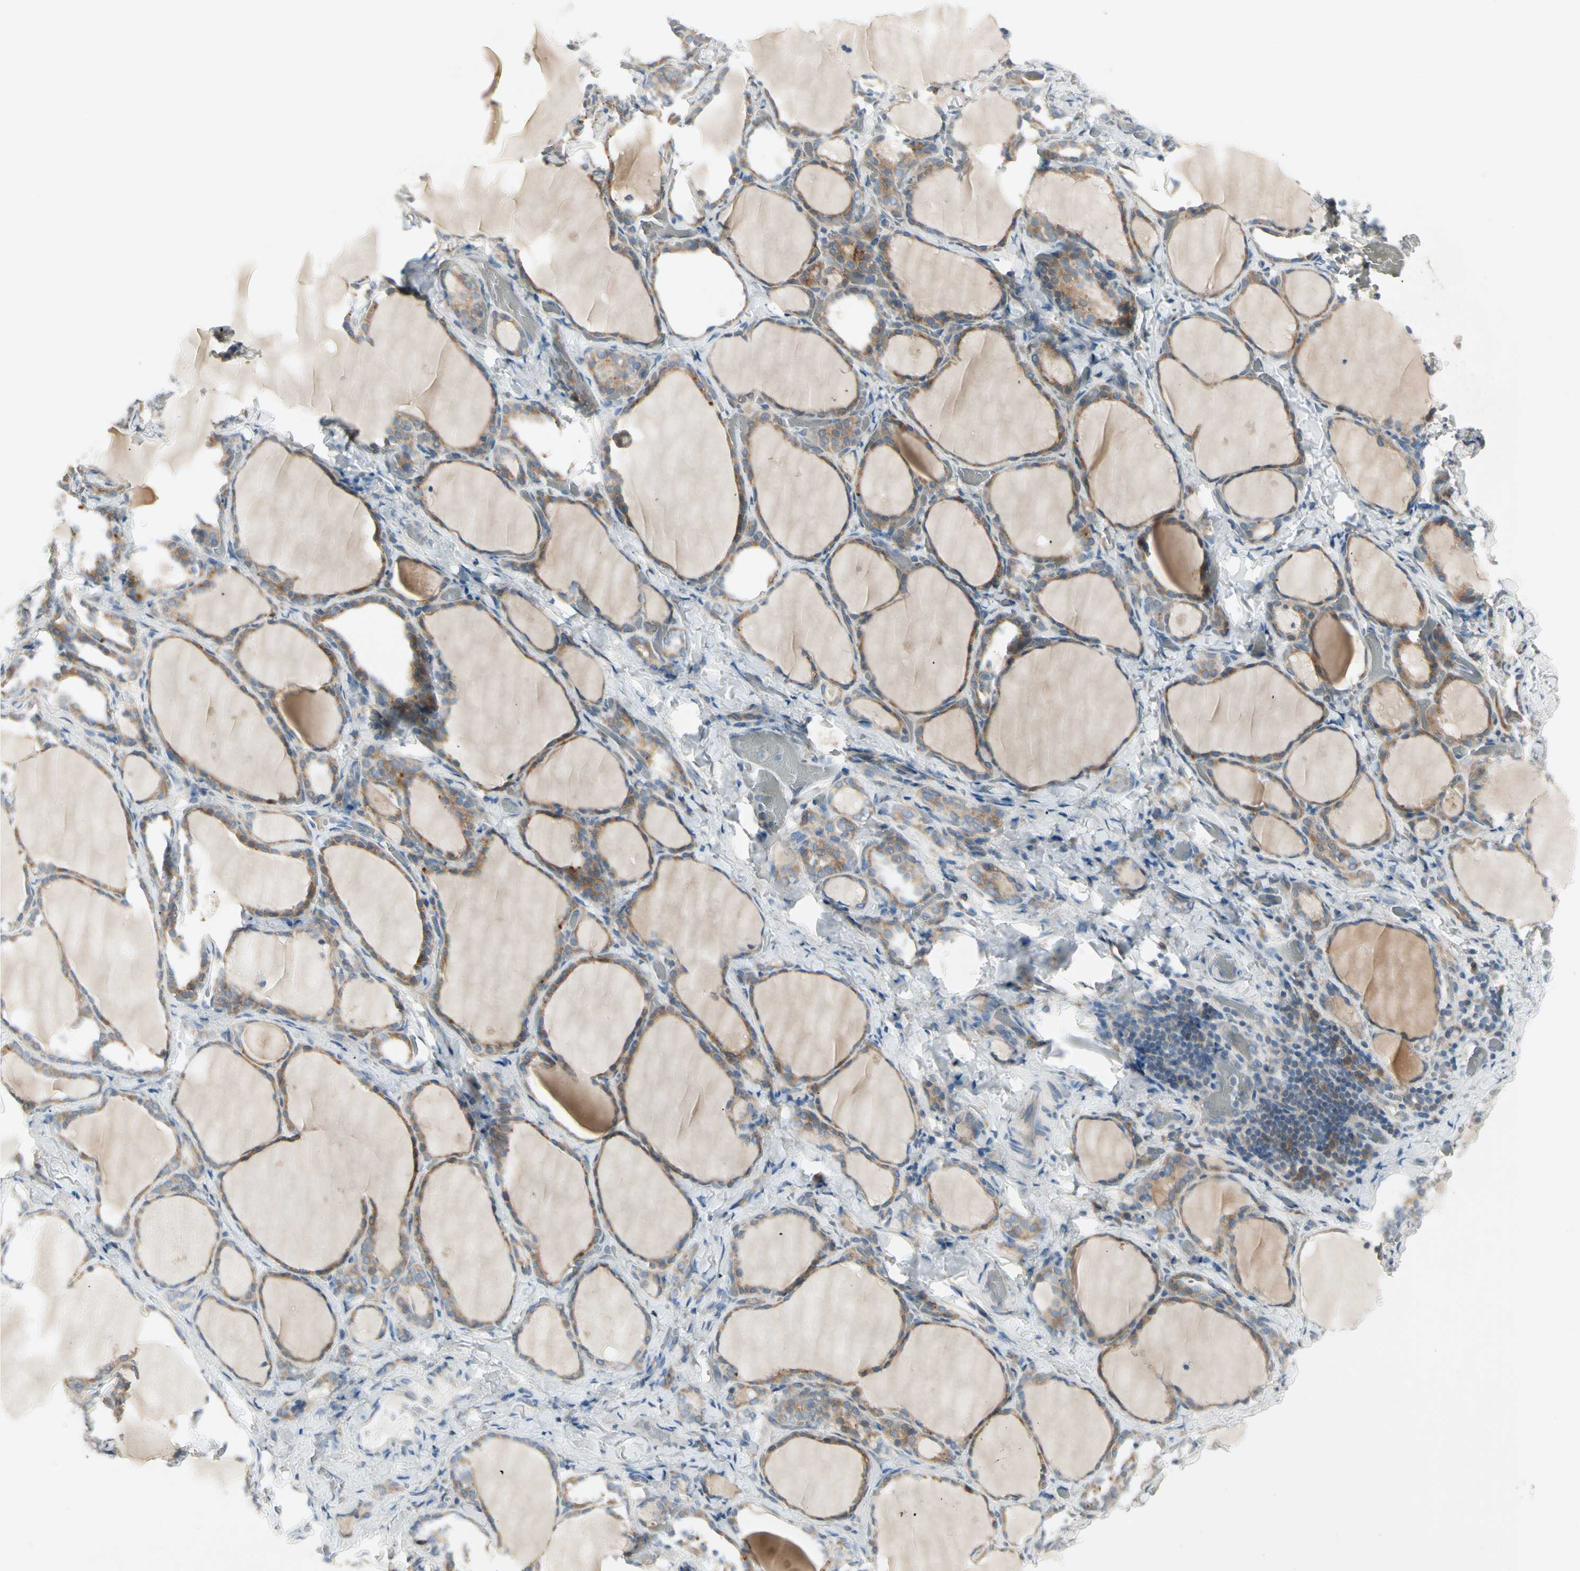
{"staining": {"intensity": "moderate", "quantity": ">75%", "location": "cytoplasmic/membranous"}, "tissue": "thyroid gland", "cell_type": "Glandular cells", "image_type": "normal", "snomed": [{"axis": "morphology", "description": "Normal tissue, NOS"}, {"axis": "morphology", "description": "Papillary adenocarcinoma, NOS"}, {"axis": "topography", "description": "Thyroid gland"}], "caption": "Immunohistochemistry image of benign thyroid gland: thyroid gland stained using immunohistochemistry (IHC) shows medium levels of moderate protein expression localized specifically in the cytoplasmic/membranous of glandular cells, appearing as a cytoplasmic/membranous brown color.", "gene": "IL1R1", "patient": {"sex": "female", "age": 30}}